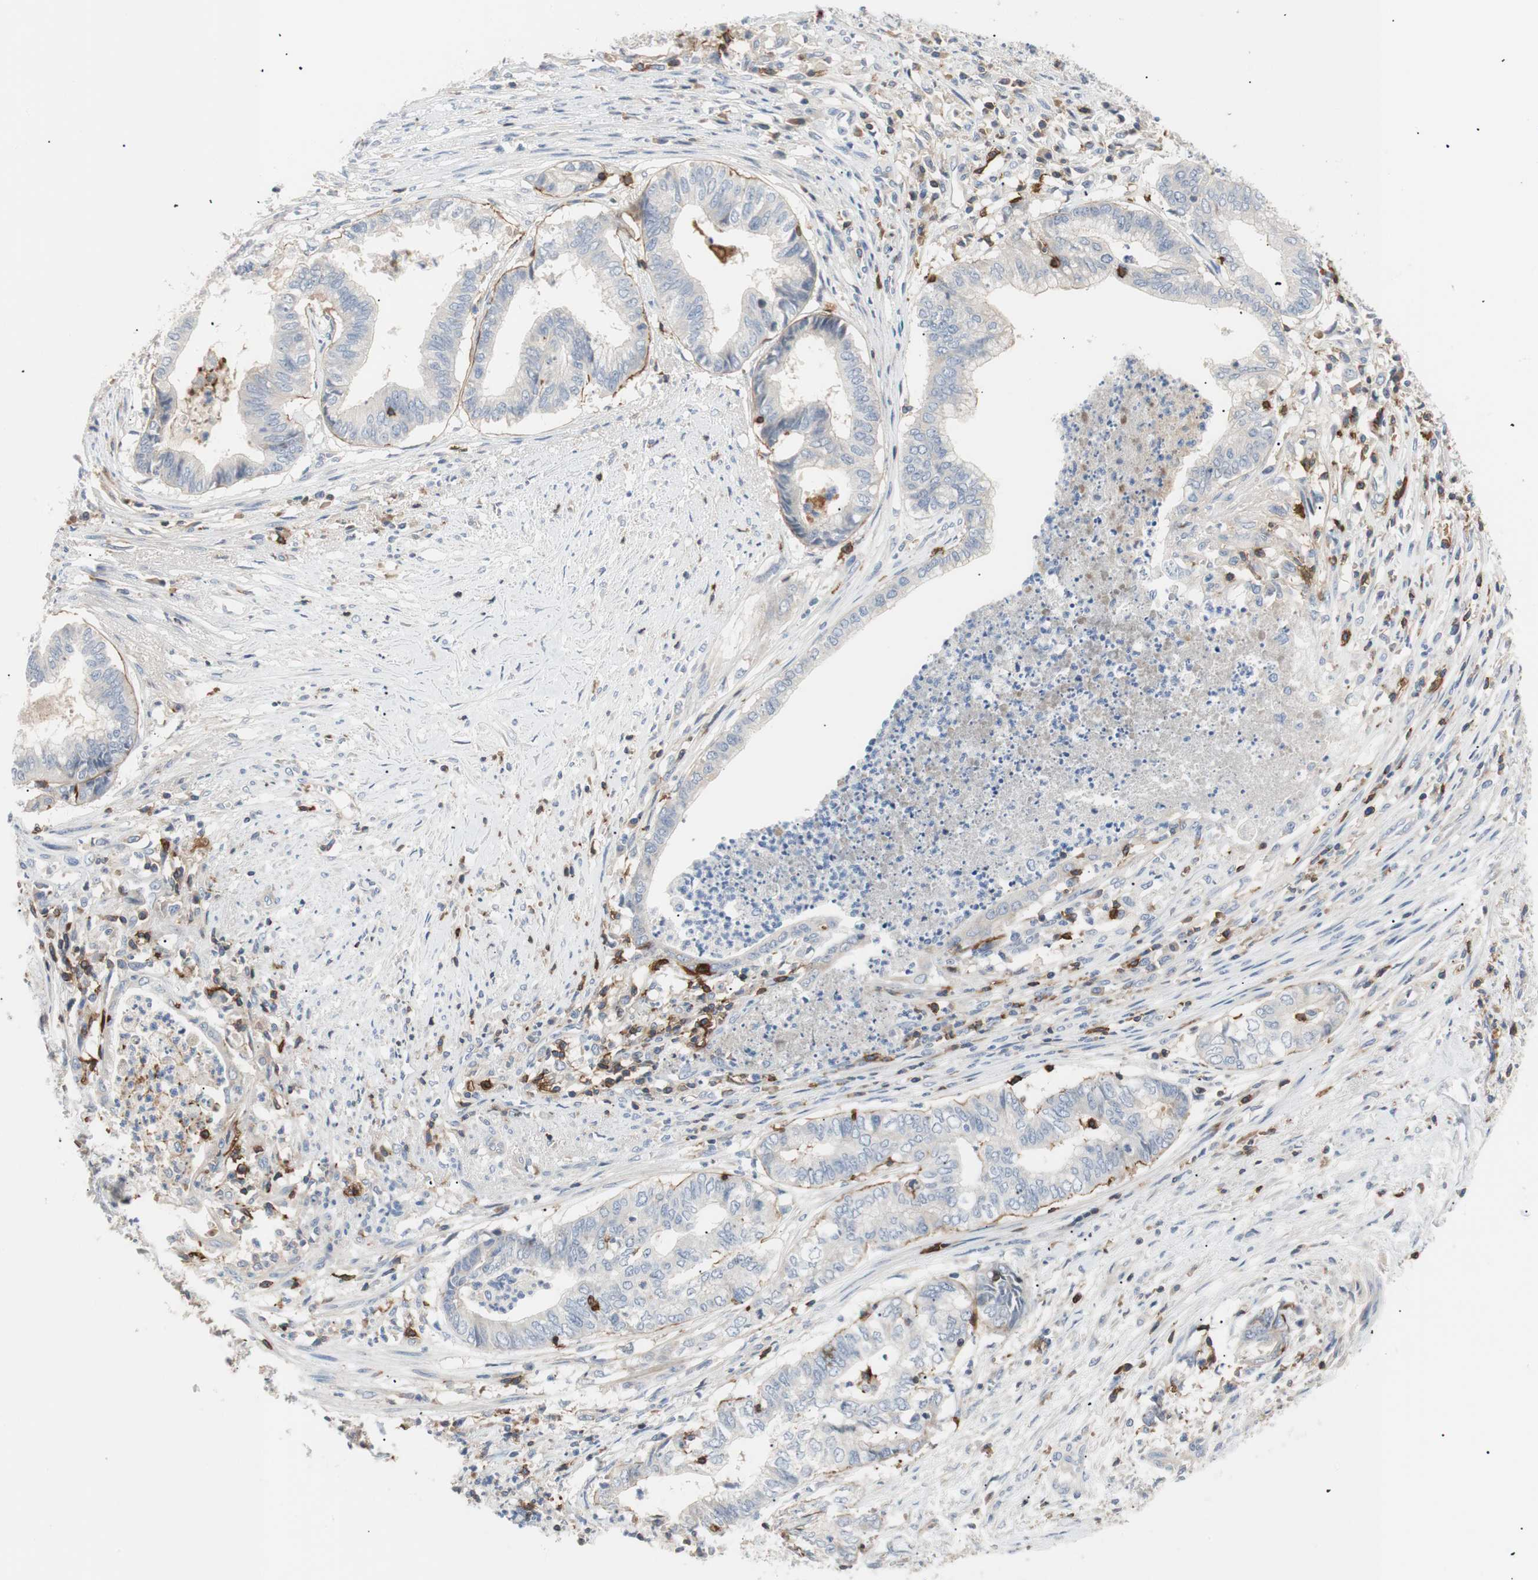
{"staining": {"intensity": "moderate", "quantity": "<25%", "location": "cytoplasmic/membranous"}, "tissue": "endometrial cancer", "cell_type": "Tumor cells", "image_type": "cancer", "snomed": [{"axis": "morphology", "description": "Necrosis, NOS"}, {"axis": "morphology", "description": "Adenocarcinoma, NOS"}, {"axis": "topography", "description": "Endometrium"}], "caption": "Immunohistochemical staining of endometrial cancer demonstrates low levels of moderate cytoplasmic/membranous protein positivity in approximately <25% of tumor cells.", "gene": "TNFRSF18", "patient": {"sex": "female", "age": 79}}